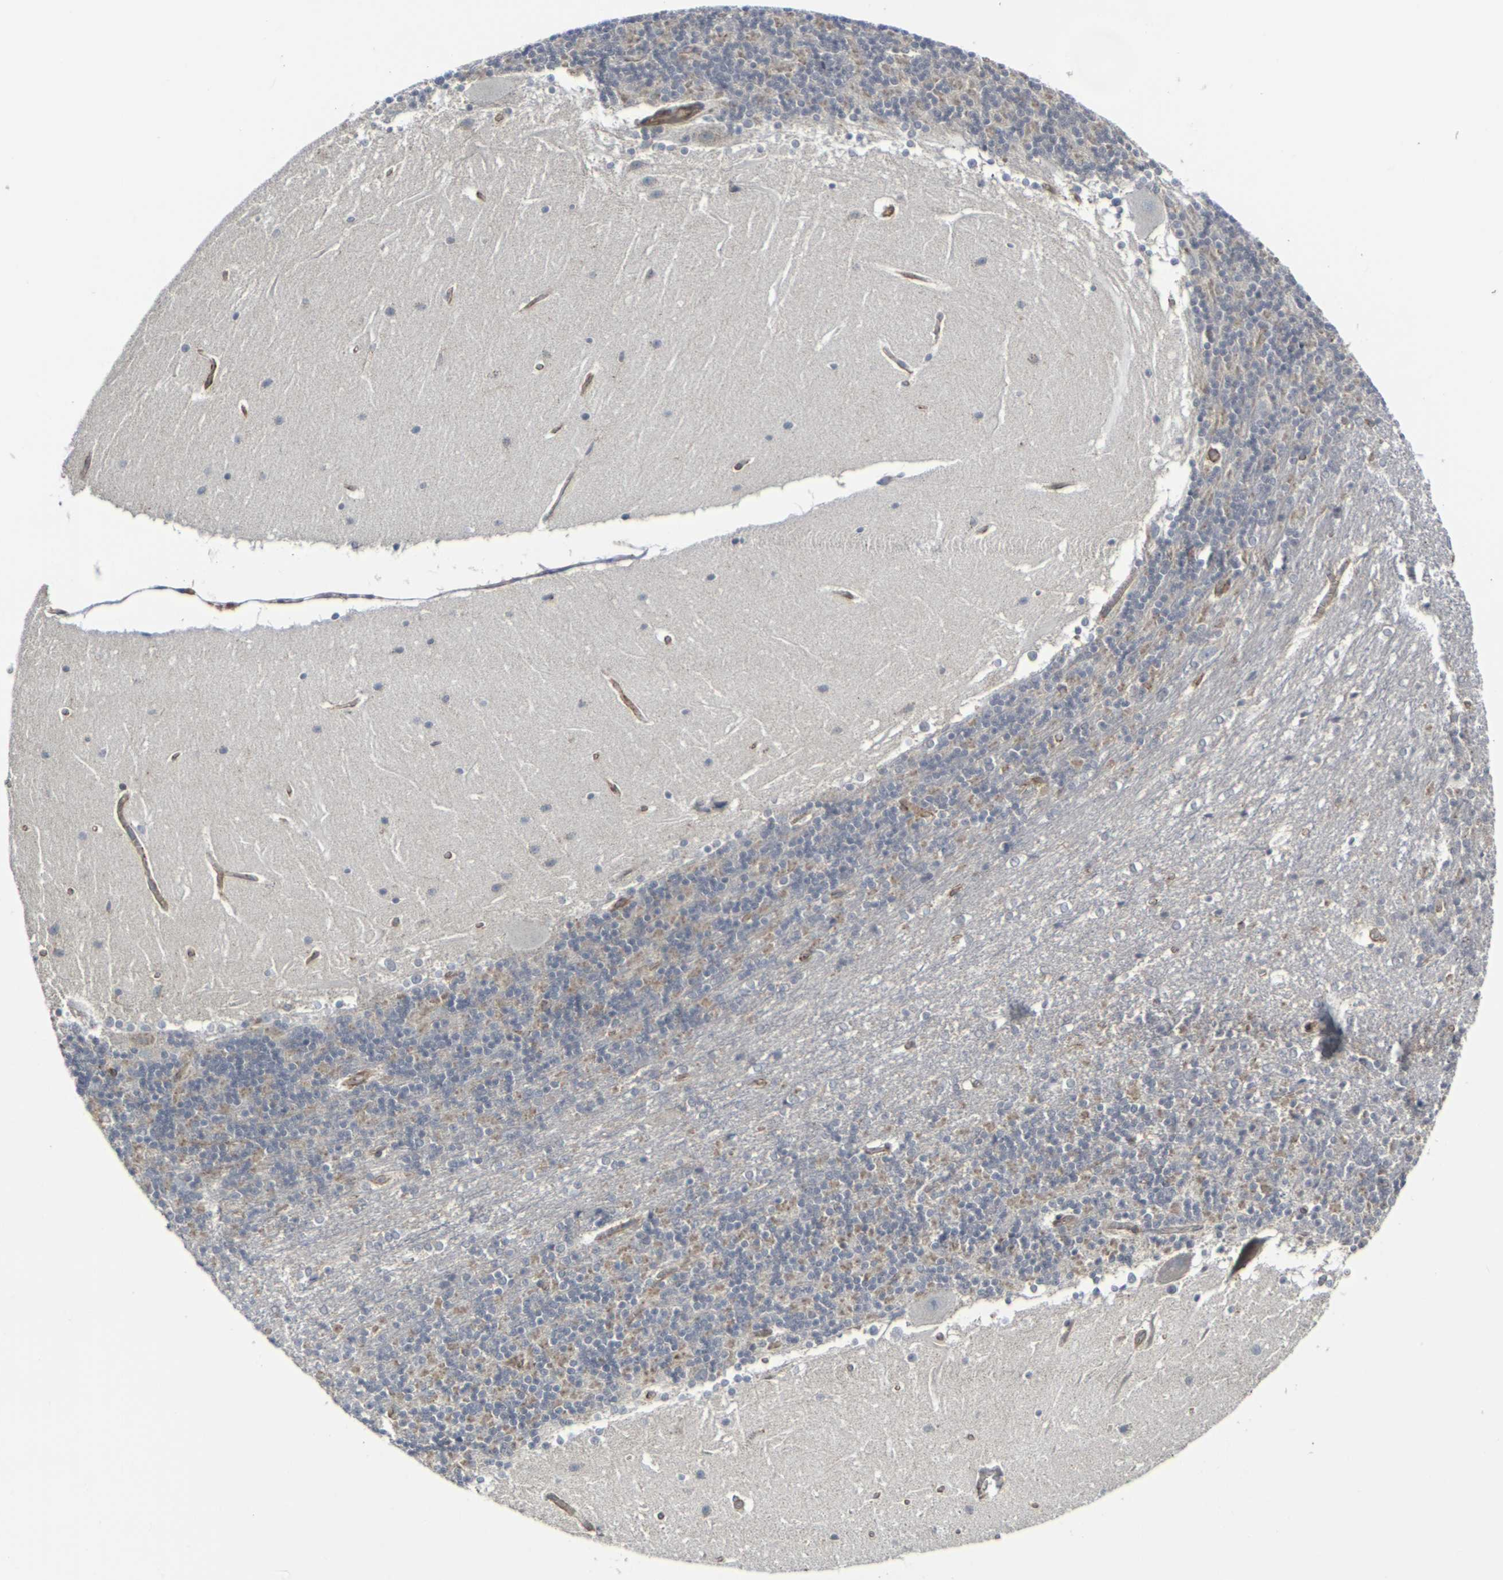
{"staining": {"intensity": "weak", "quantity": ">75%", "location": "cytoplasmic/membranous"}, "tissue": "cerebellum", "cell_type": "Cells in granular layer", "image_type": "normal", "snomed": [{"axis": "morphology", "description": "Normal tissue, NOS"}, {"axis": "topography", "description": "Cerebellum"}], "caption": "A high-resolution micrograph shows immunohistochemistry (IHC) staining of benign cerebellum, which demonstrates weak cytoplasmic/membranous expression in about >75% of cells in granular layer.", "gene": "MYOF", "patient": {"sex": "female", "age": 19}}